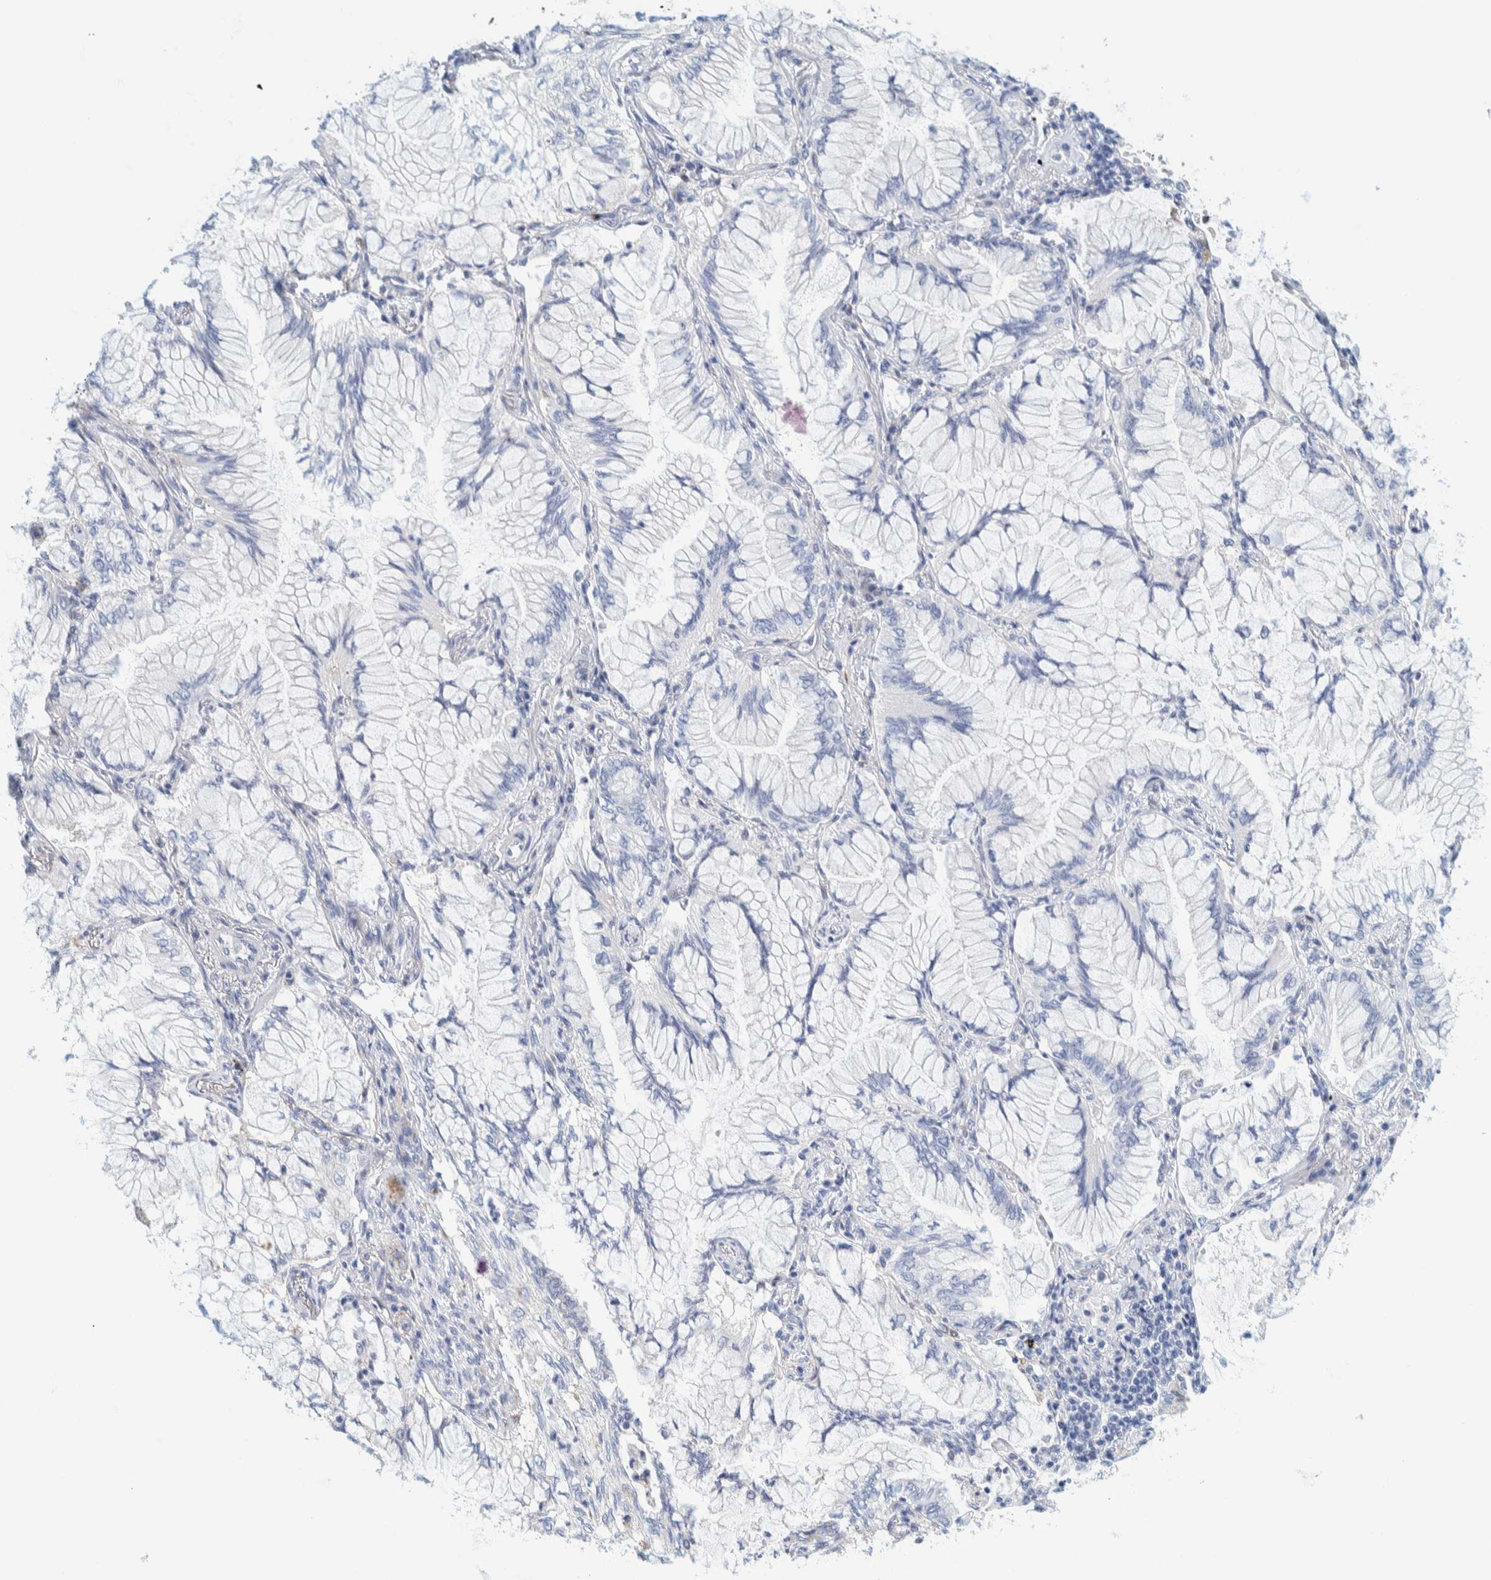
{"staining": {"intensity": "negative", "quantity": "none", "location": "none"}, "tissue": "lung cancer", "cell_type": "Tumor cells", "image_type": "cancer", "snomed": [{"axis": "morphology", "description": "Adenocarcinoma, NOS"}, {"axis": "topography", "description": "Lung"}], "caption": "The micrograph exhibits no staining of tumor cells in adenocarcinoma (lung).", "gene": "MOG", "patient": {"sex": "female", "age": 70}}